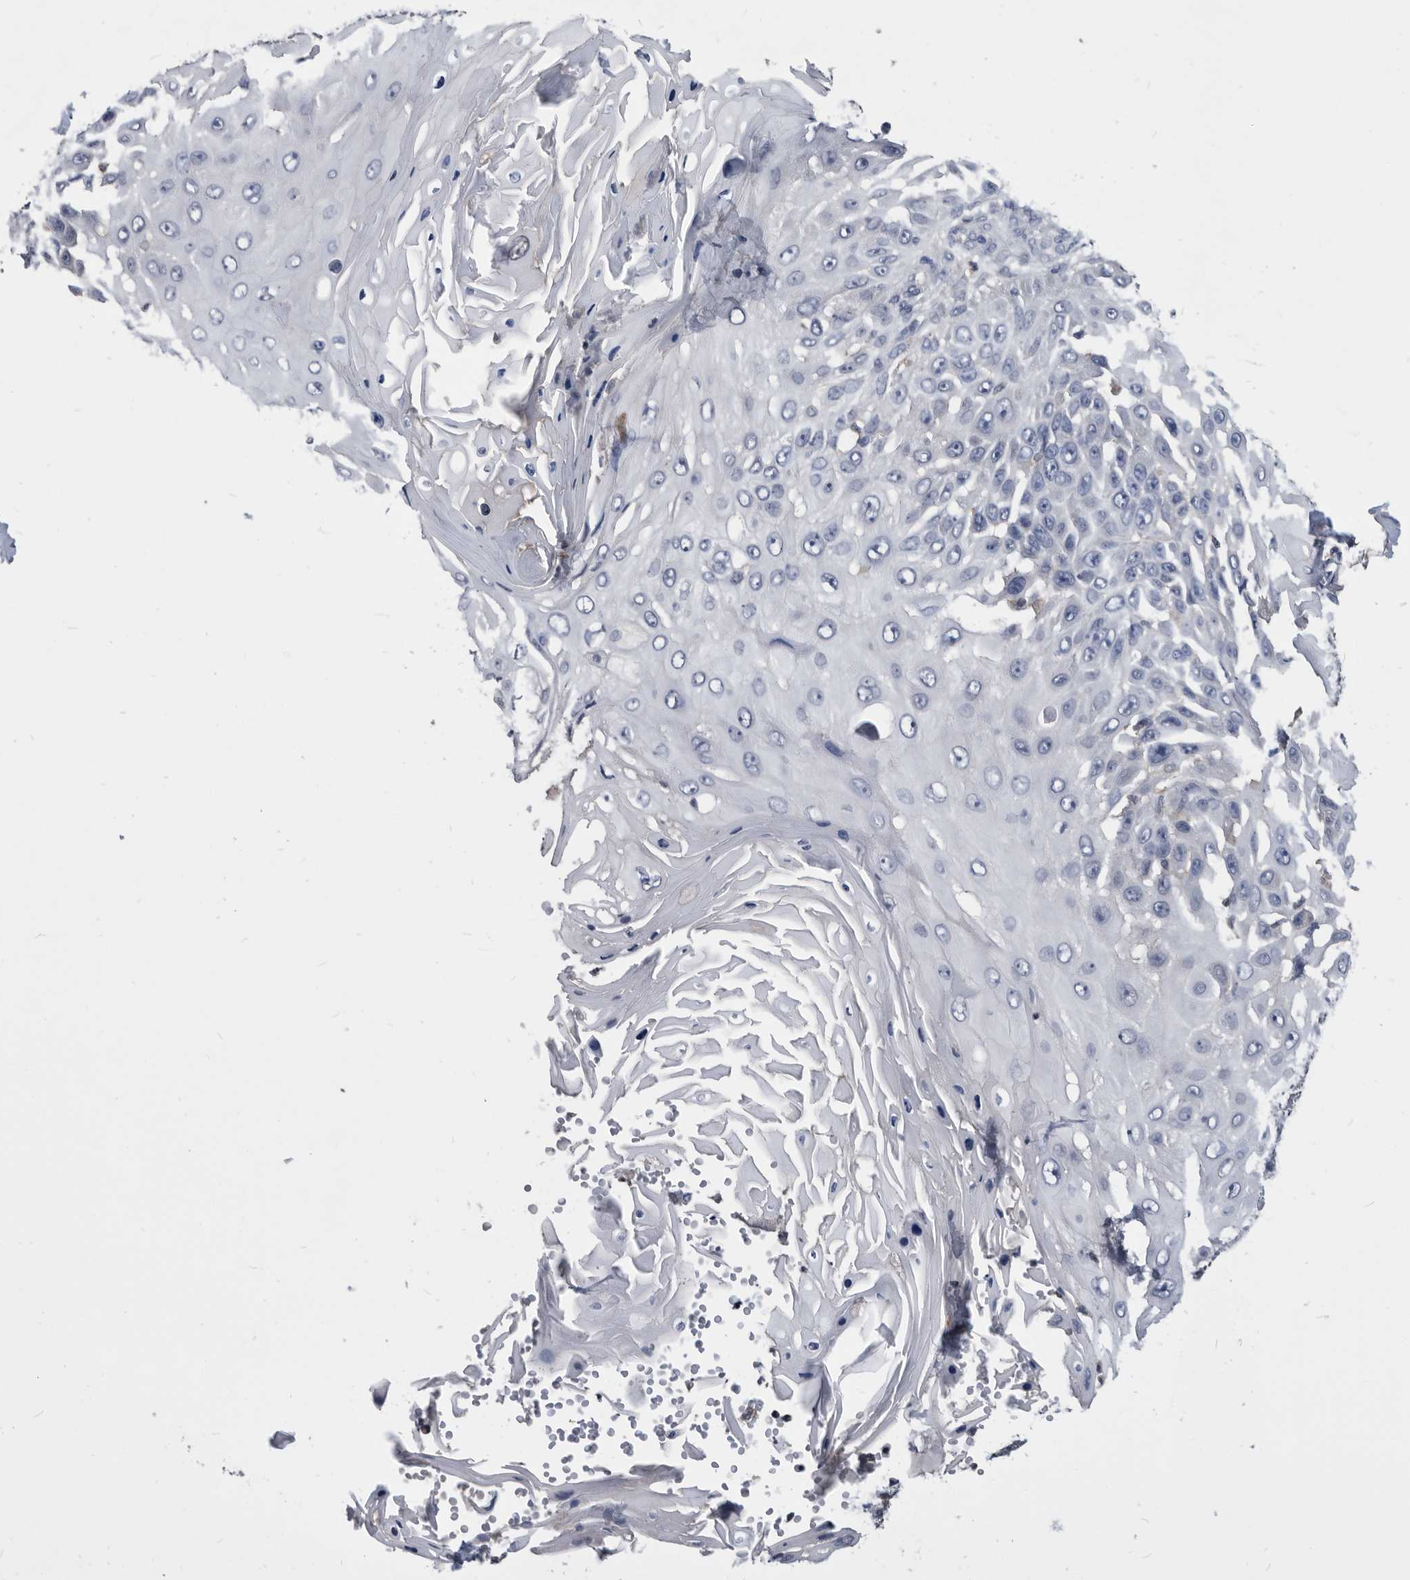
{"staining": {"intensity": "negative", "quantity": "none", "location": "none"}, "tissue": "skin cancer", "cell_type": "Tumor cells", "image_type": "cancer", "snomed": [{"axis": "morphology", "description": "Squamous cell carcinoma, NOS"}, {"axis": "topography", "description": "Skin"}], "caption": "High magnification brightfield microscopy of skin cancer stained with DAB (3,3'-diaminobenzidine) (brown) and counterstained with hematoxylin (blue): tumor cells show no significant positivity. The staining is performed using DAB (3,3'-diaminobenzidine) brown chromogen with nuclei counter-stained in using hematoxylin.", "gene": "PDXK", "patient": {"sex": "female", "age": 44}}